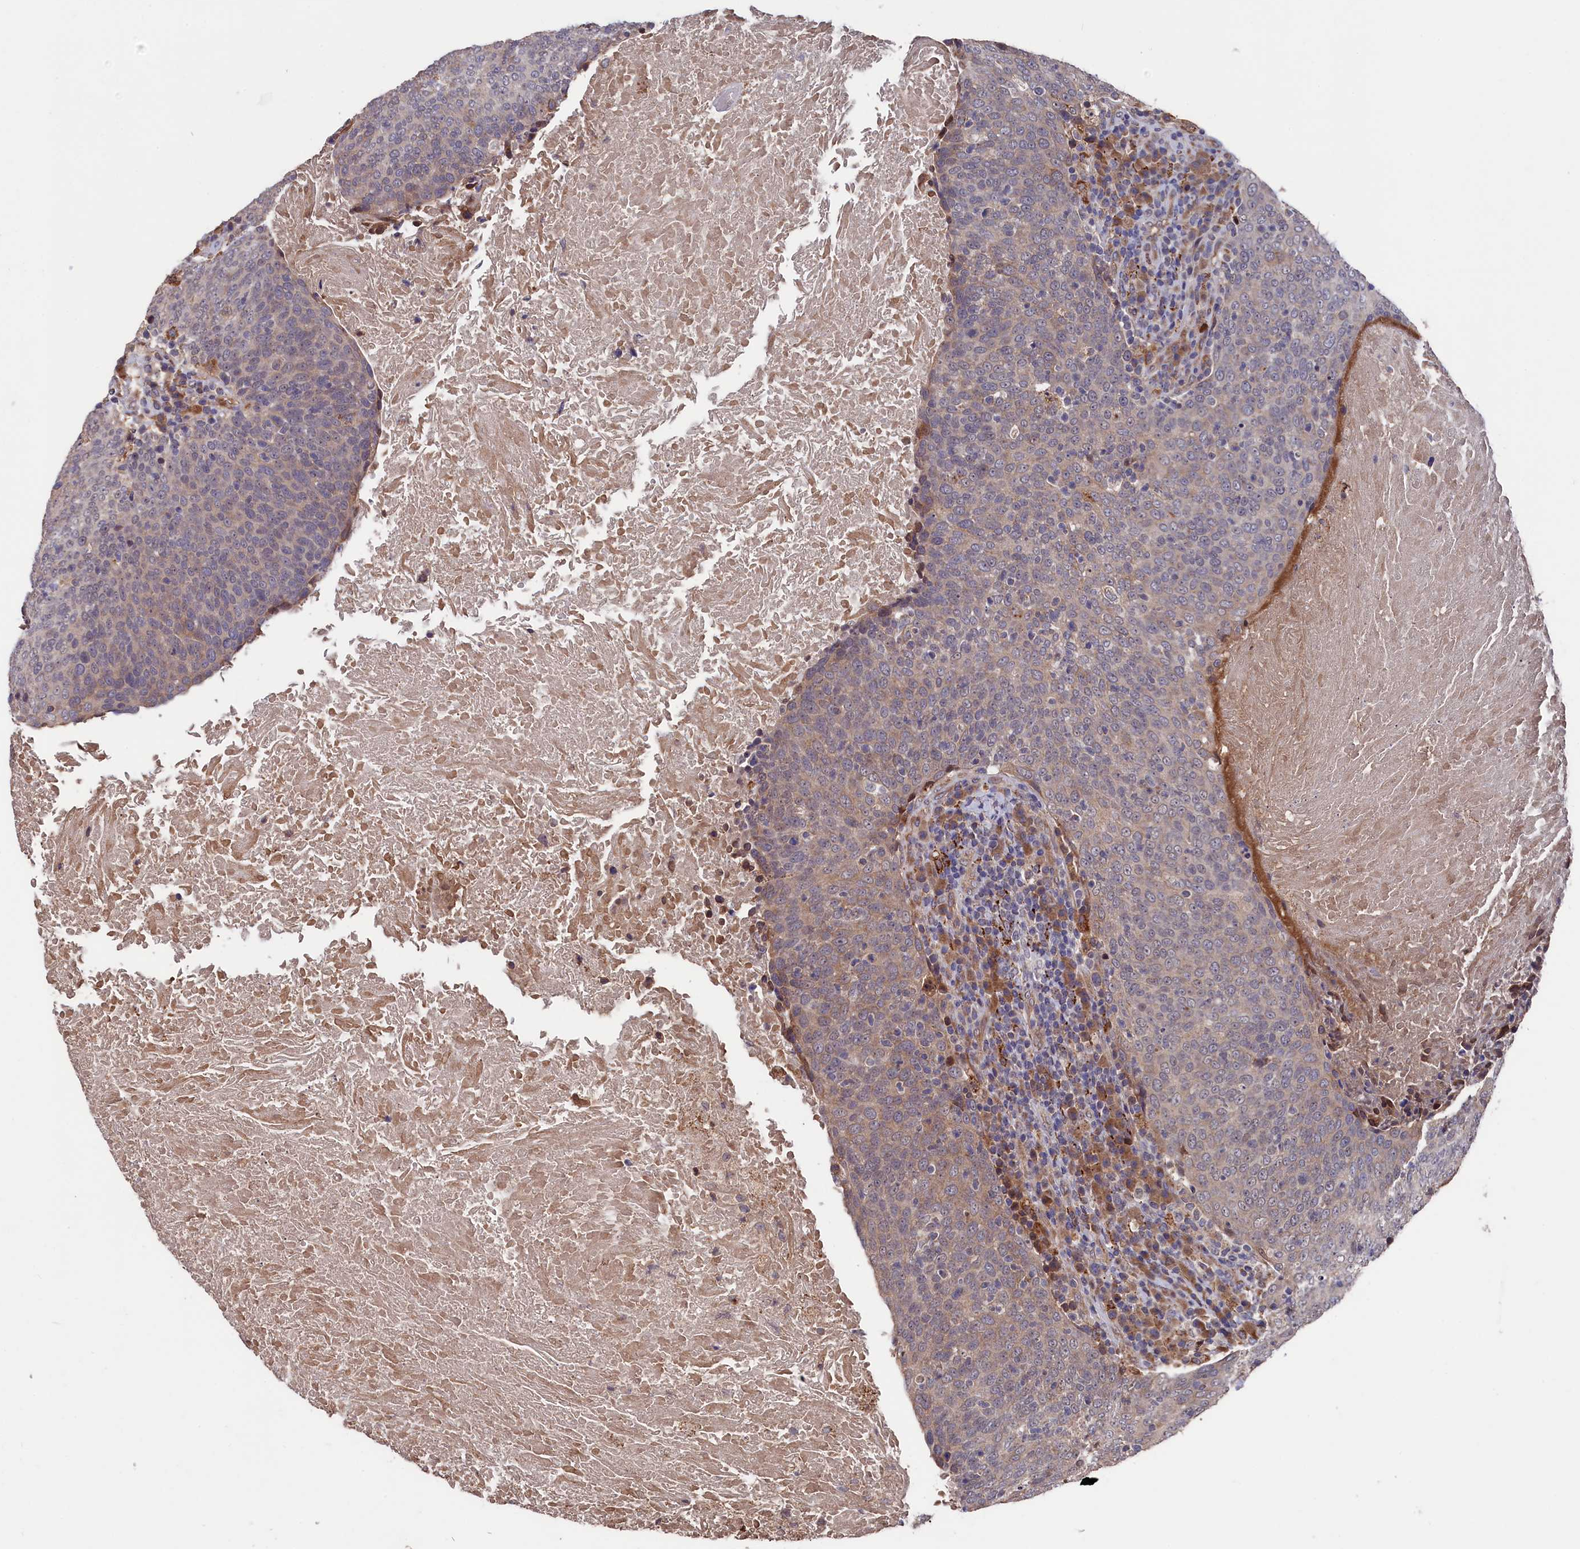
{"staining": {"intensity": "weak", "quantity": "25%-75%", "location": "cytoplasmic/membranous"}, "tissue": "head and neck cancer", "cell_type": "Tumor cells", "image_type": "cancer", "snomed": [{"axis": "morphology", "description": "Squamous cell carcinoma, NOS"}, {"axis": "morphology", "description": "Squamous cell carcinoma, metastatic, NOS"}, {"axis": "topography", "description": "Lymph node"}, {"axis": "topography", "description": "Head-Neck"}], "caption": "Protein expression analysis of head and neck cancer (metastatic squamous cell carcinoma) demonstrates weak cytoplasmic/membranous positivity in about 25%-75% of tumor cells. The staining was performed using DAB (3,3'-diaminobenzidine), with brown indicating positive protein expression. Nuclei are stained blue with hematoxylin.", "gene": "SLC12A4", "patient": {"sex": "male", "age": 62}}